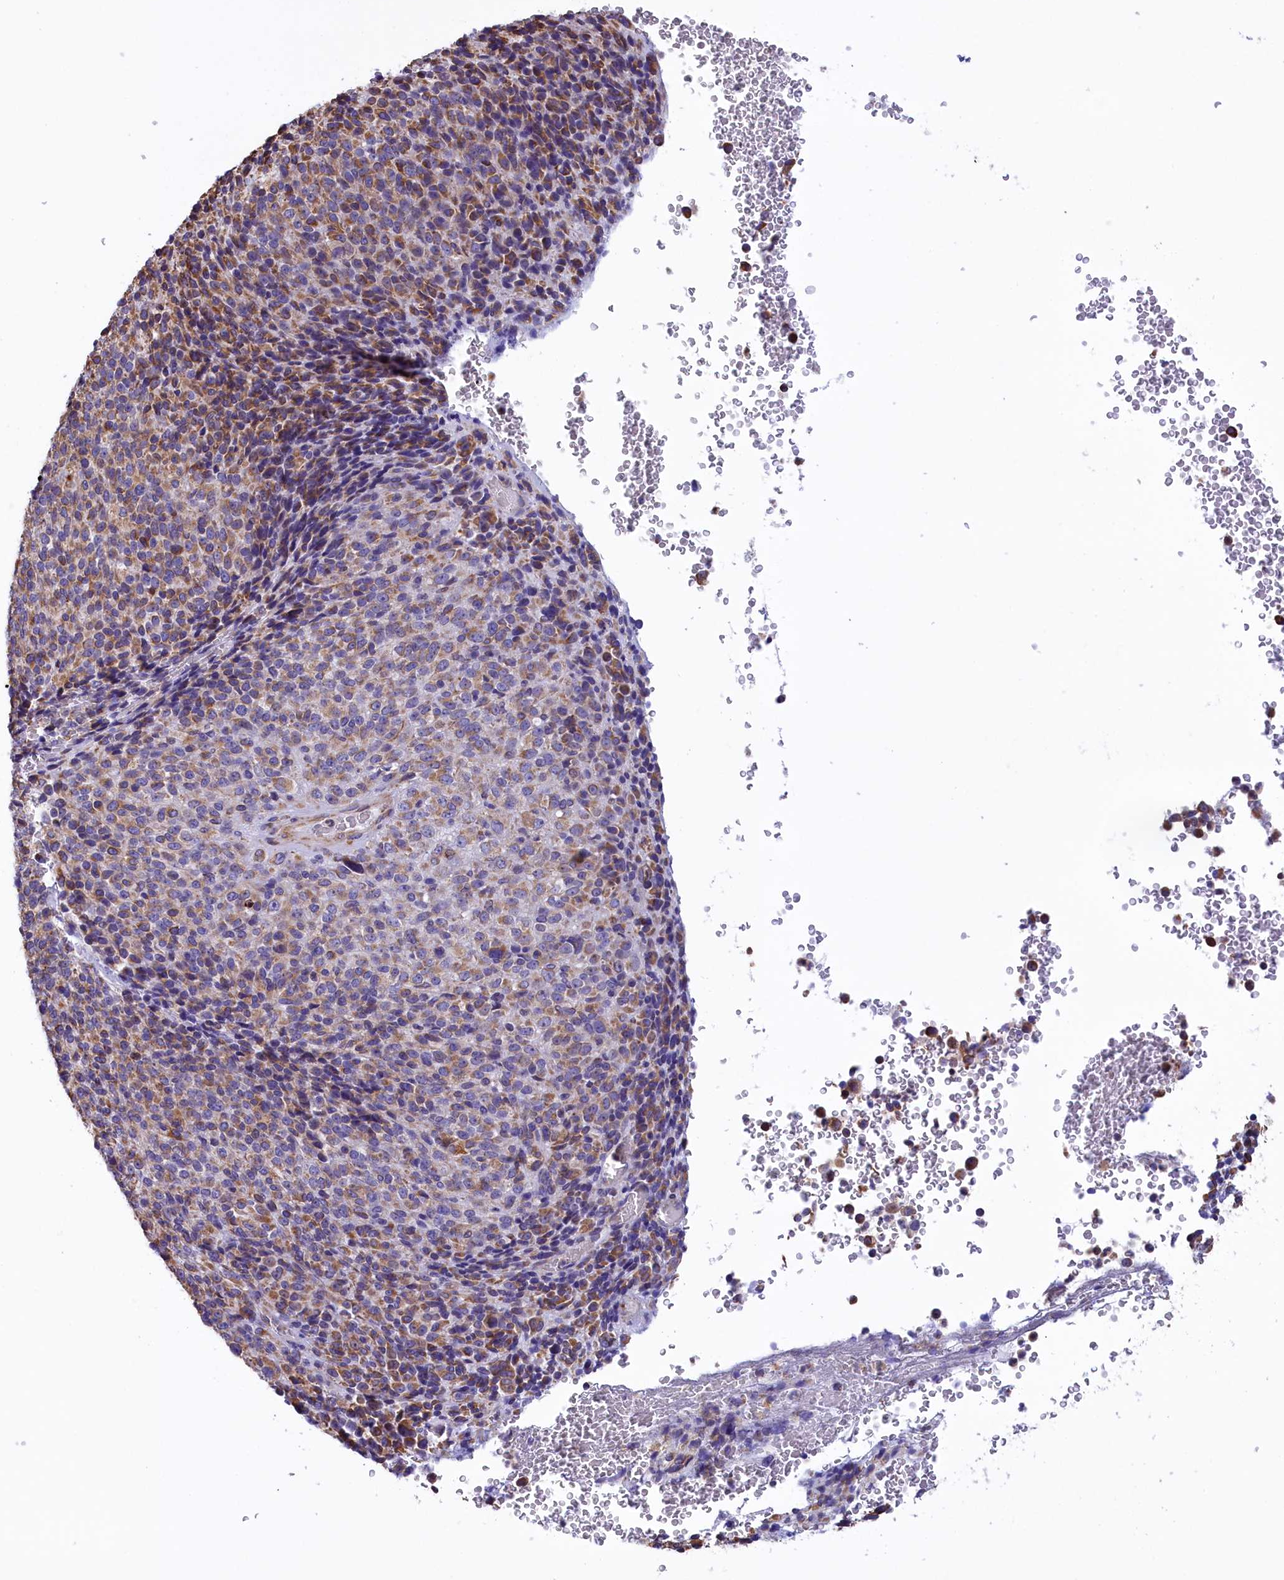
{"staining": {"intensity": "moderate", "quantity": "25%-75%", "location": "cytoplasmic/membranous"}, "tissue": "melanoma", "cell_type": "Tumor cells", "image_type": "cancer", "snomed": [{"axis": "morphology", "description": "Malignant melanoma, Metastatic site"}, {"axis": "topography", "description": "Brain"}], "caption": "Brown immunohistochemical staining in melanoma reveals moderate cytoplasmic/membranous expression in about 25%-75% of tumor cells.", "gene": "GATB", "patient": {"sex": "female", "age": 56}}